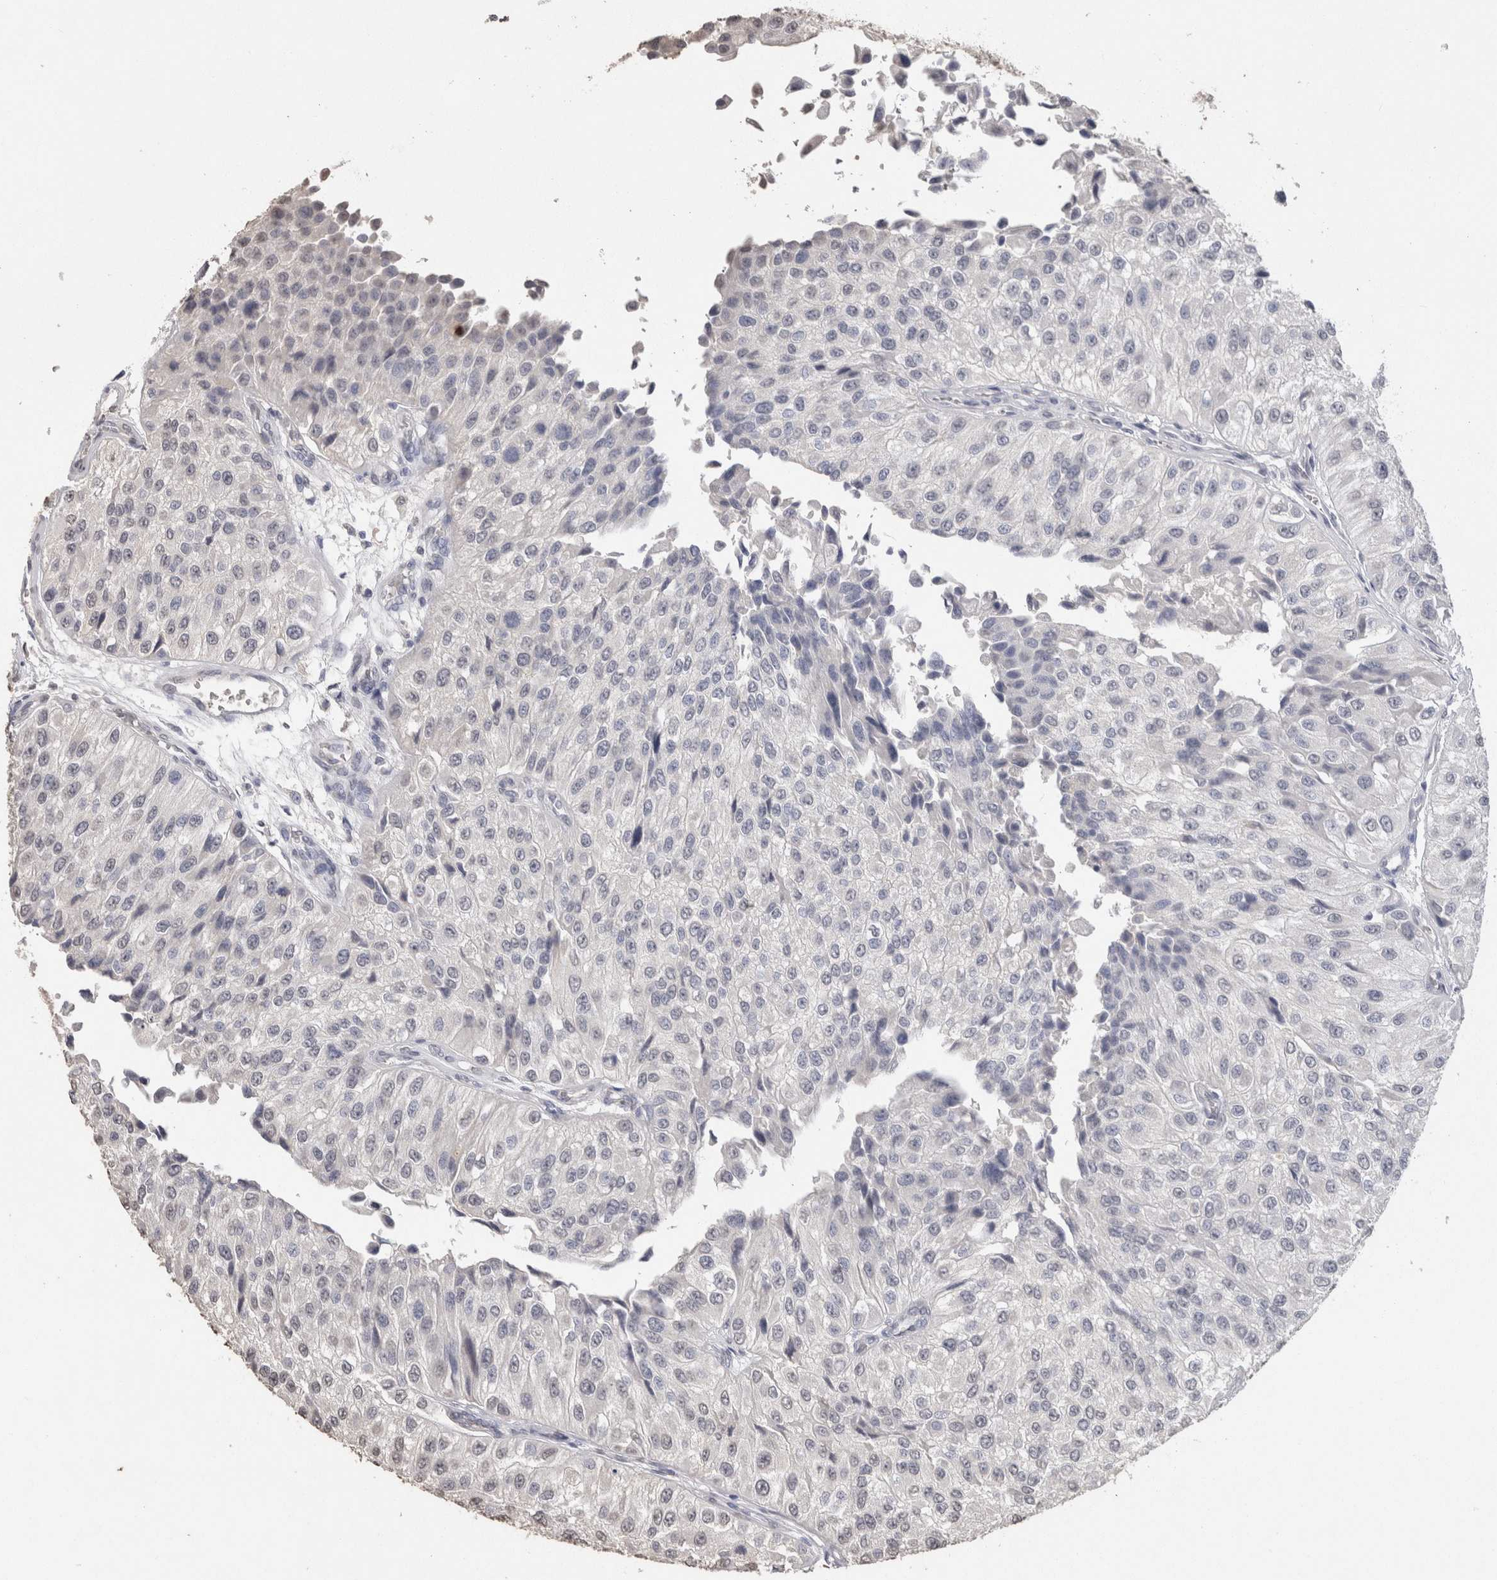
{"staining": {"intensity": "negative", "quantity": "none", "location": "none"}, "tissue": "urothelial cancer", "cell_type": "Tumor cells", "image_type": "cancer", "snomed": [{"axis": "morphology", "description": "Urothelial carcinoma, High grade"}, {"axis": "topography", "description": "Kidney"}, {"axis": "topography", "description": "Urinary bladder"}], "caption": "This is an IHC micrograph of human urothelial cancer. There is no positivity in tumor cells.", "gene": "LGALS2", "patient": {"sex": "male", "age": 77}}